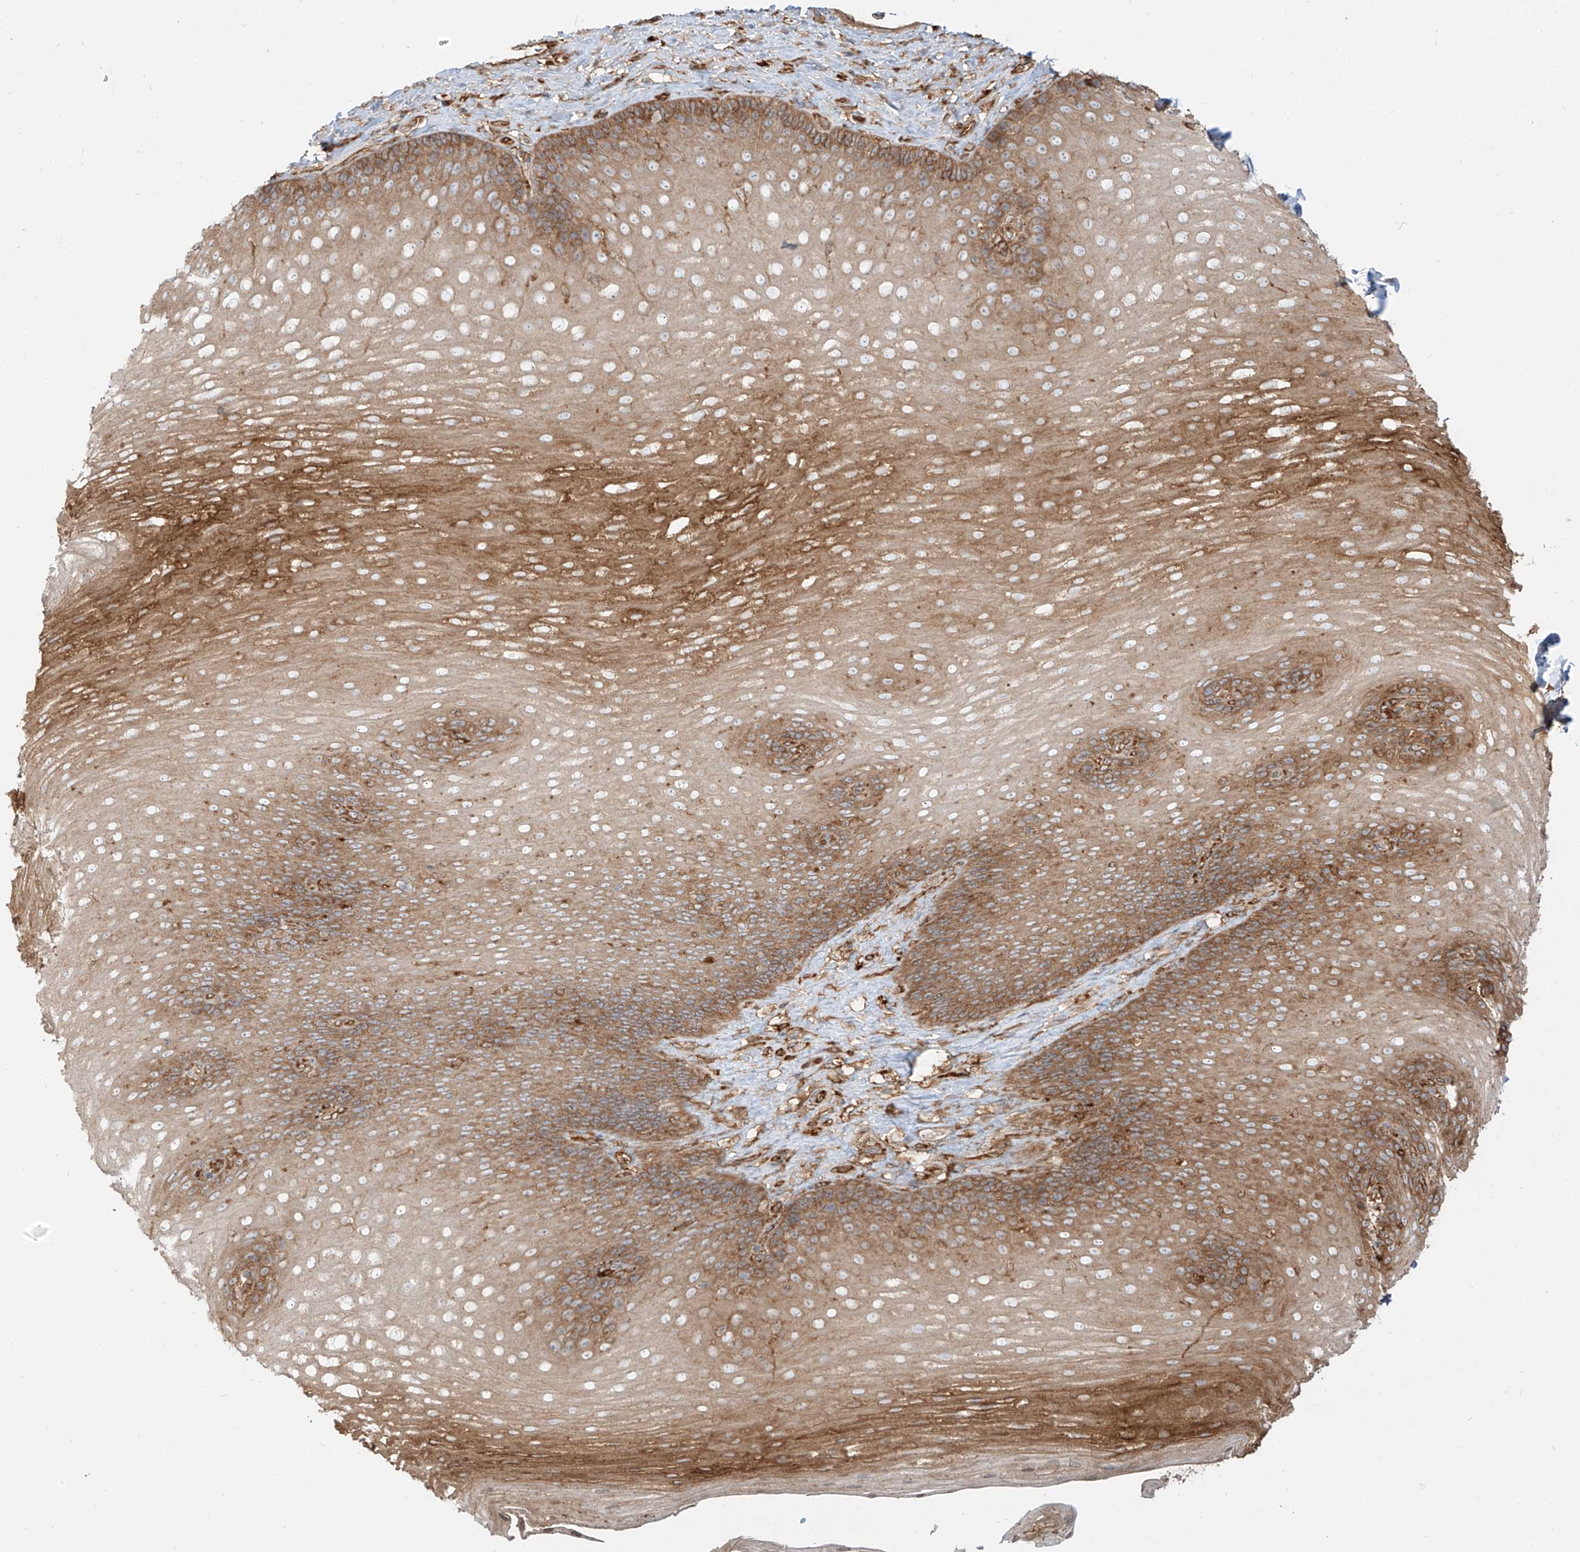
{"staining": {"intensity": "moderate", "quantity": ">75%", "location": "cytoplasmic/membranous"}, "tissue": "esophagus", "cell_type": "Squamous epithelial cells", "image_type": "normal", "snomed": [{"axis": "morphology", "description": "Normal tissue, NOS"}, {"axis": "topography", "description": "Esophagus"}], "caption": "Protein expression analysis of benign esophagus demonstrates moderate cytoplasmic/membranous staining in approximately >75% of squamous epithelial cells.", "gene": "SNX9", "patient": {"sex": "female", "age": 66}}